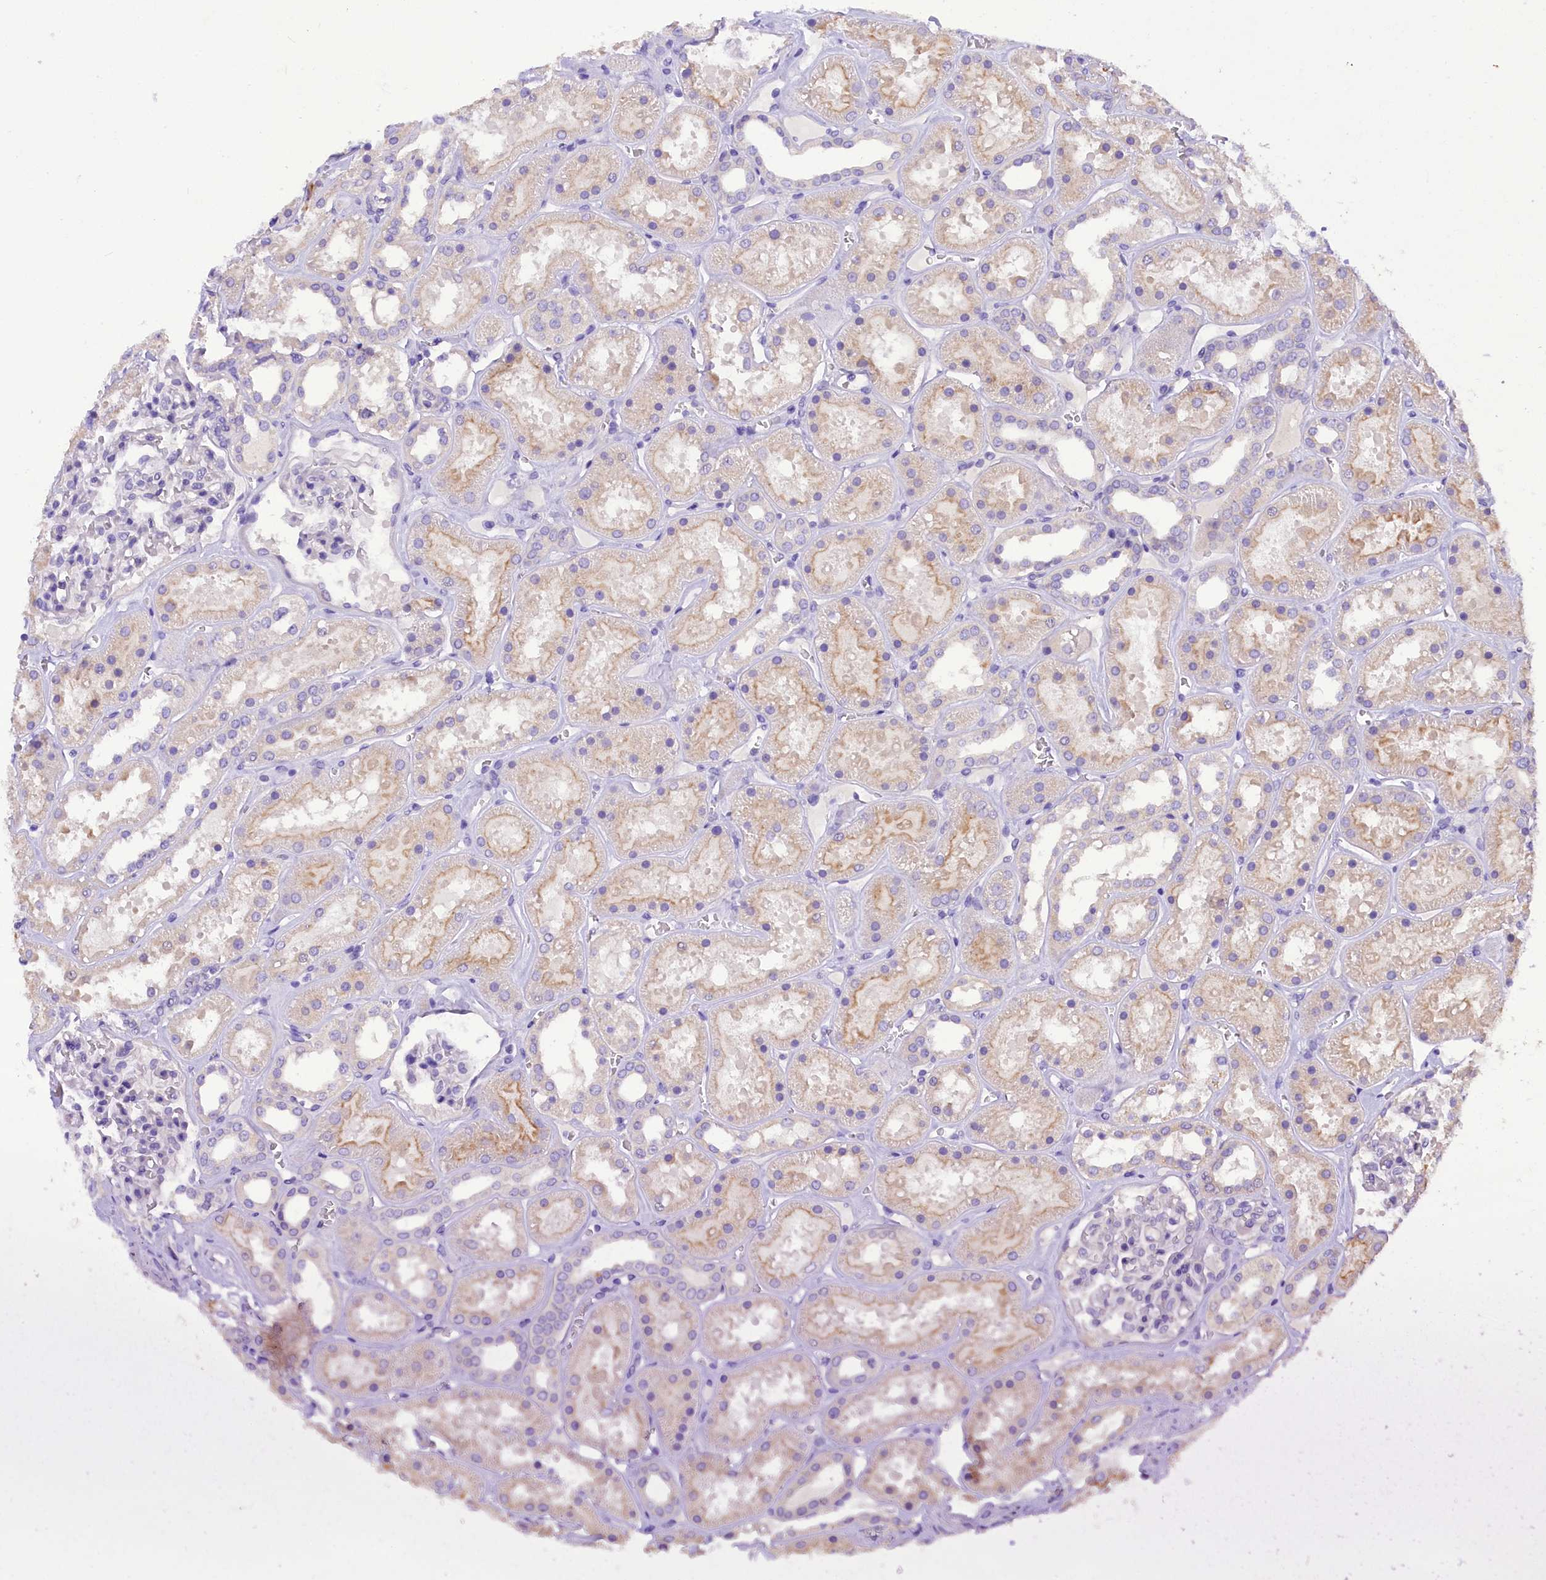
{"staining": {"intensity": "negative", "quantity": "none", "location": "none"}, "tissue": "kidney", "cell_type": "Cells in glomeruli", "image_type": "normal", "snomed": [{"axis": "morphology", "description": "Normal tissue, NOS"}, {"axis": "topography", "description": "Kidney"}], "caption": "Human kidney stained for a protein using immunohistochemistry shows no expression in cells in glomeruli.", "gene": "AP3B2", "patient": {"sex": "female", "age": 41}}